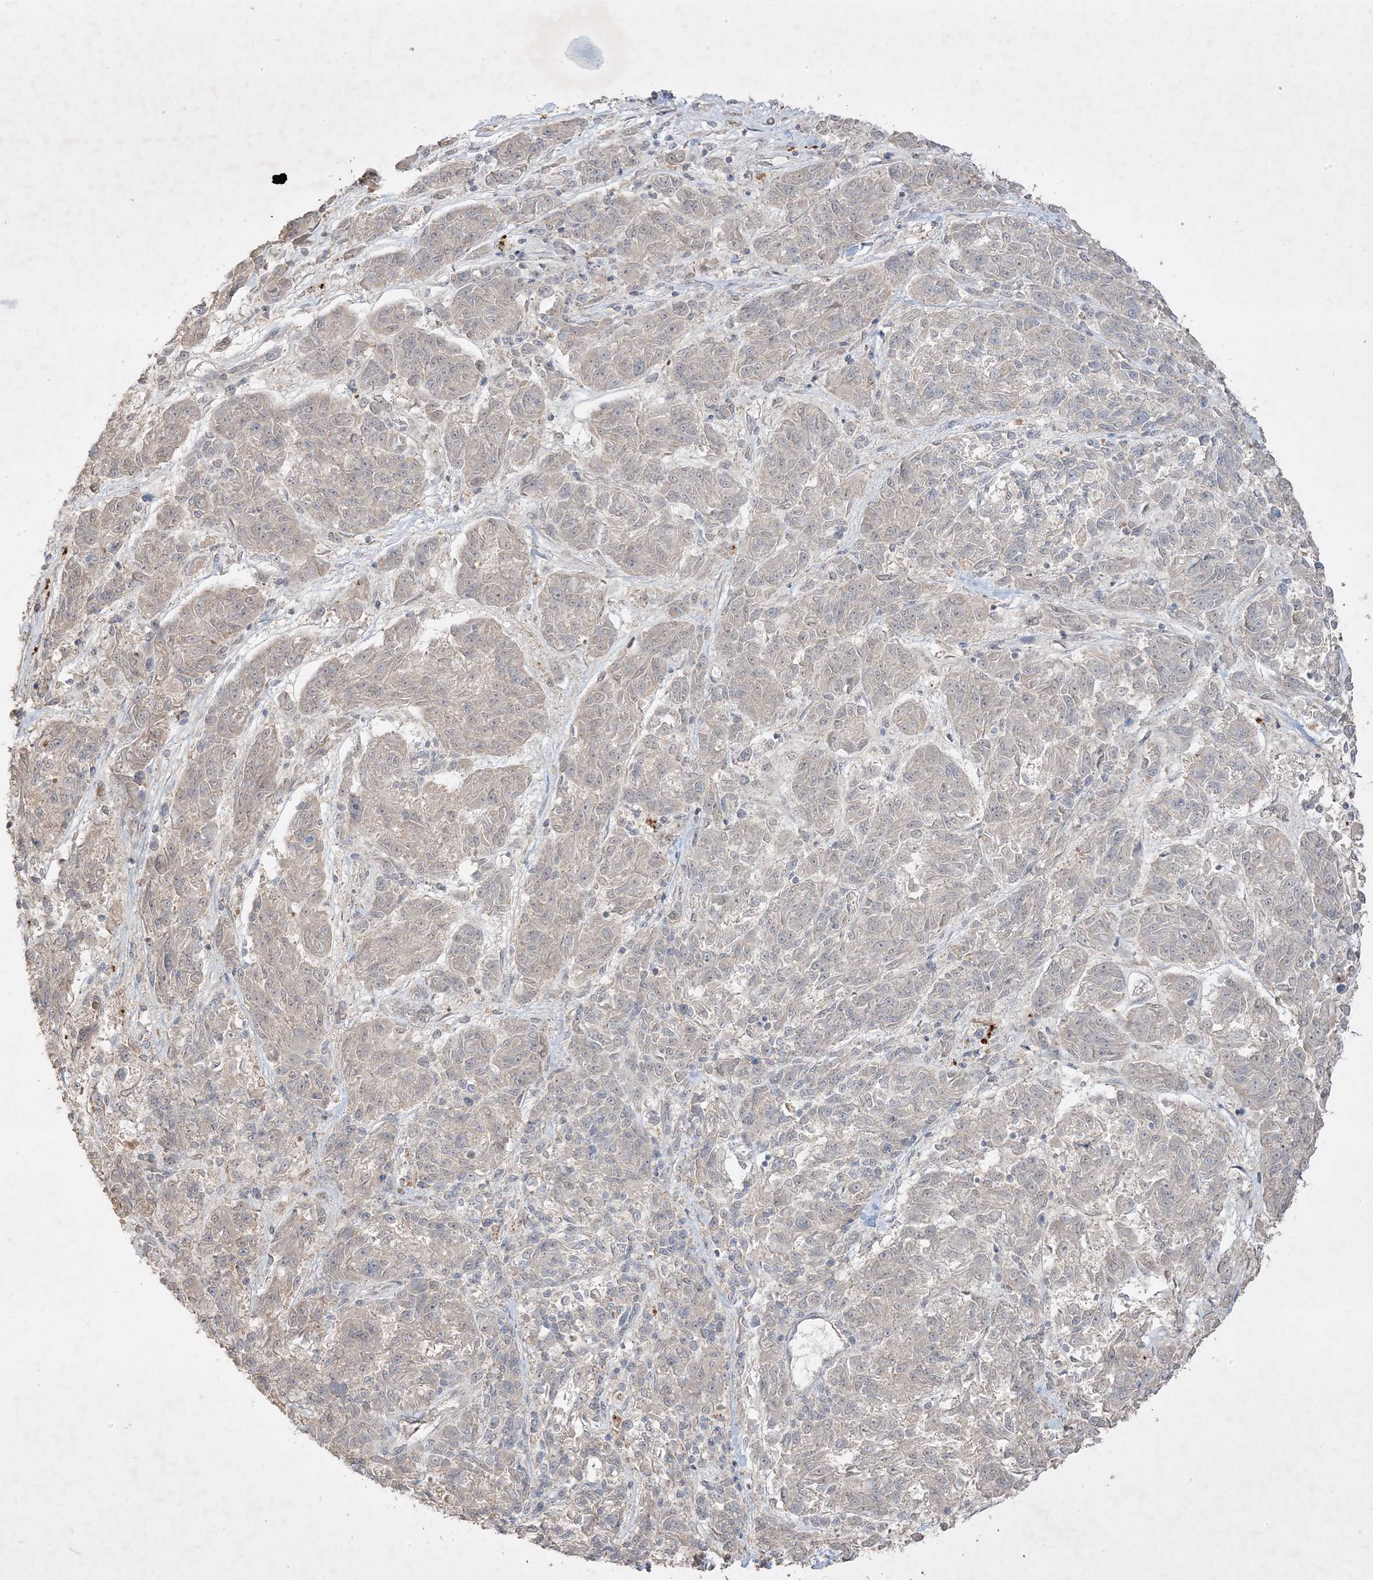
{"staining": {"intensity": "negative", "quantity": "none", "location": "none"}, "tissue": "melanoma", "cell_type": "Tumor cells", "image_type": "cancer", "snomed": [{"axis": "morphology", "description": "Malignant melanoma, NOS"}, {"axis": "topography", "description": "Skin"}], "caption": "A histopathology image of malignant melanoma stained for a protein exhibits no brown staining in tumor cells.", "gene": "RGL4", "patient": {"sex": "male", "age": 53}}